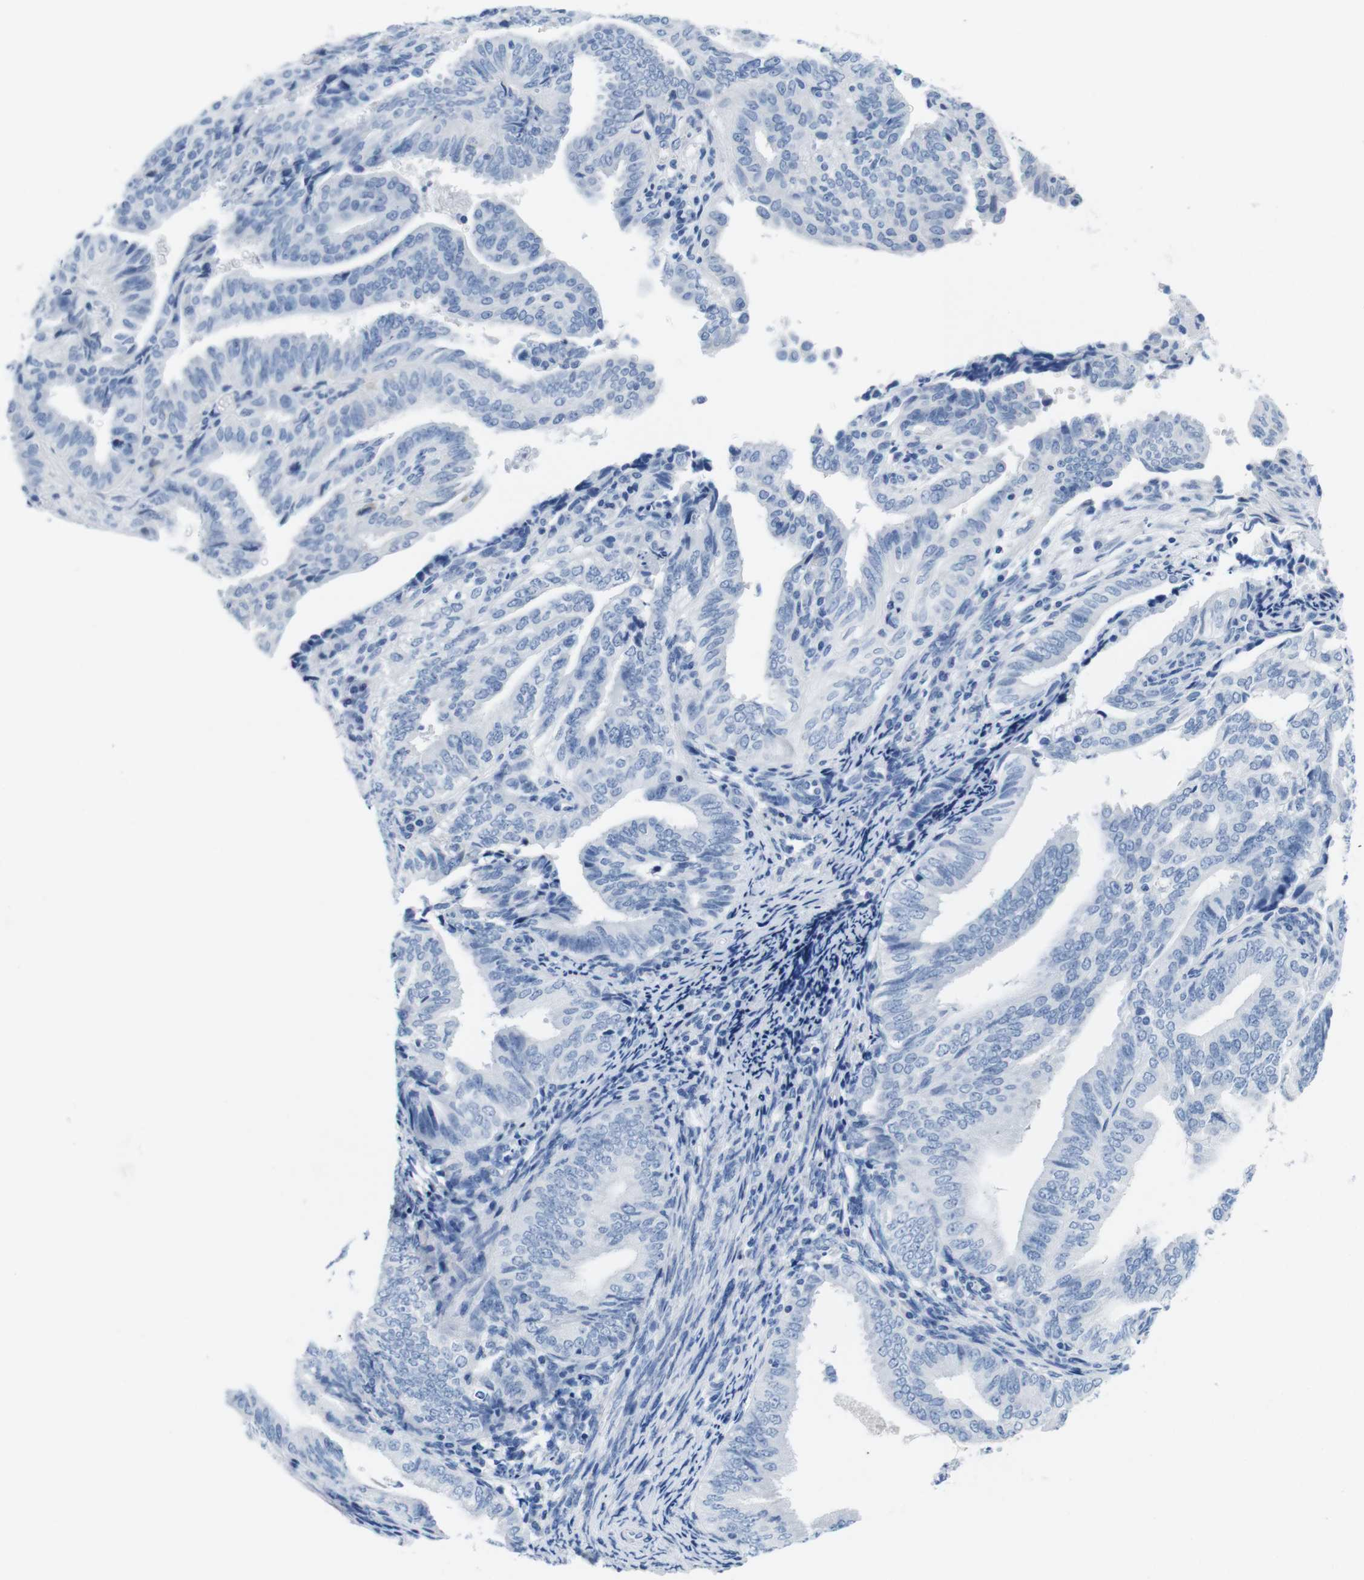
{"staining": {"intensity": "negative", "quantity": "none", "location": "none"}, "tissue": "endometrial cancer", "cell_type": "Tumor cells", "image_type": "cancer", "snomed": [{"axis": "morphology", "description": "Adenocarcinoma, NOS"}, {"axis": "topography", "description": "Endometrium"}], "caption": "Endometrial adenocarcinoma was stained to show a protein in brown. There is no significant staining in tumor cells. Brightfield microscopy of IHC stained with DAB (brown) and hematoxylin (blue), captured at high magnification.", "gene": "MAP6", "patient": {"sex": "female", "age": 58}}